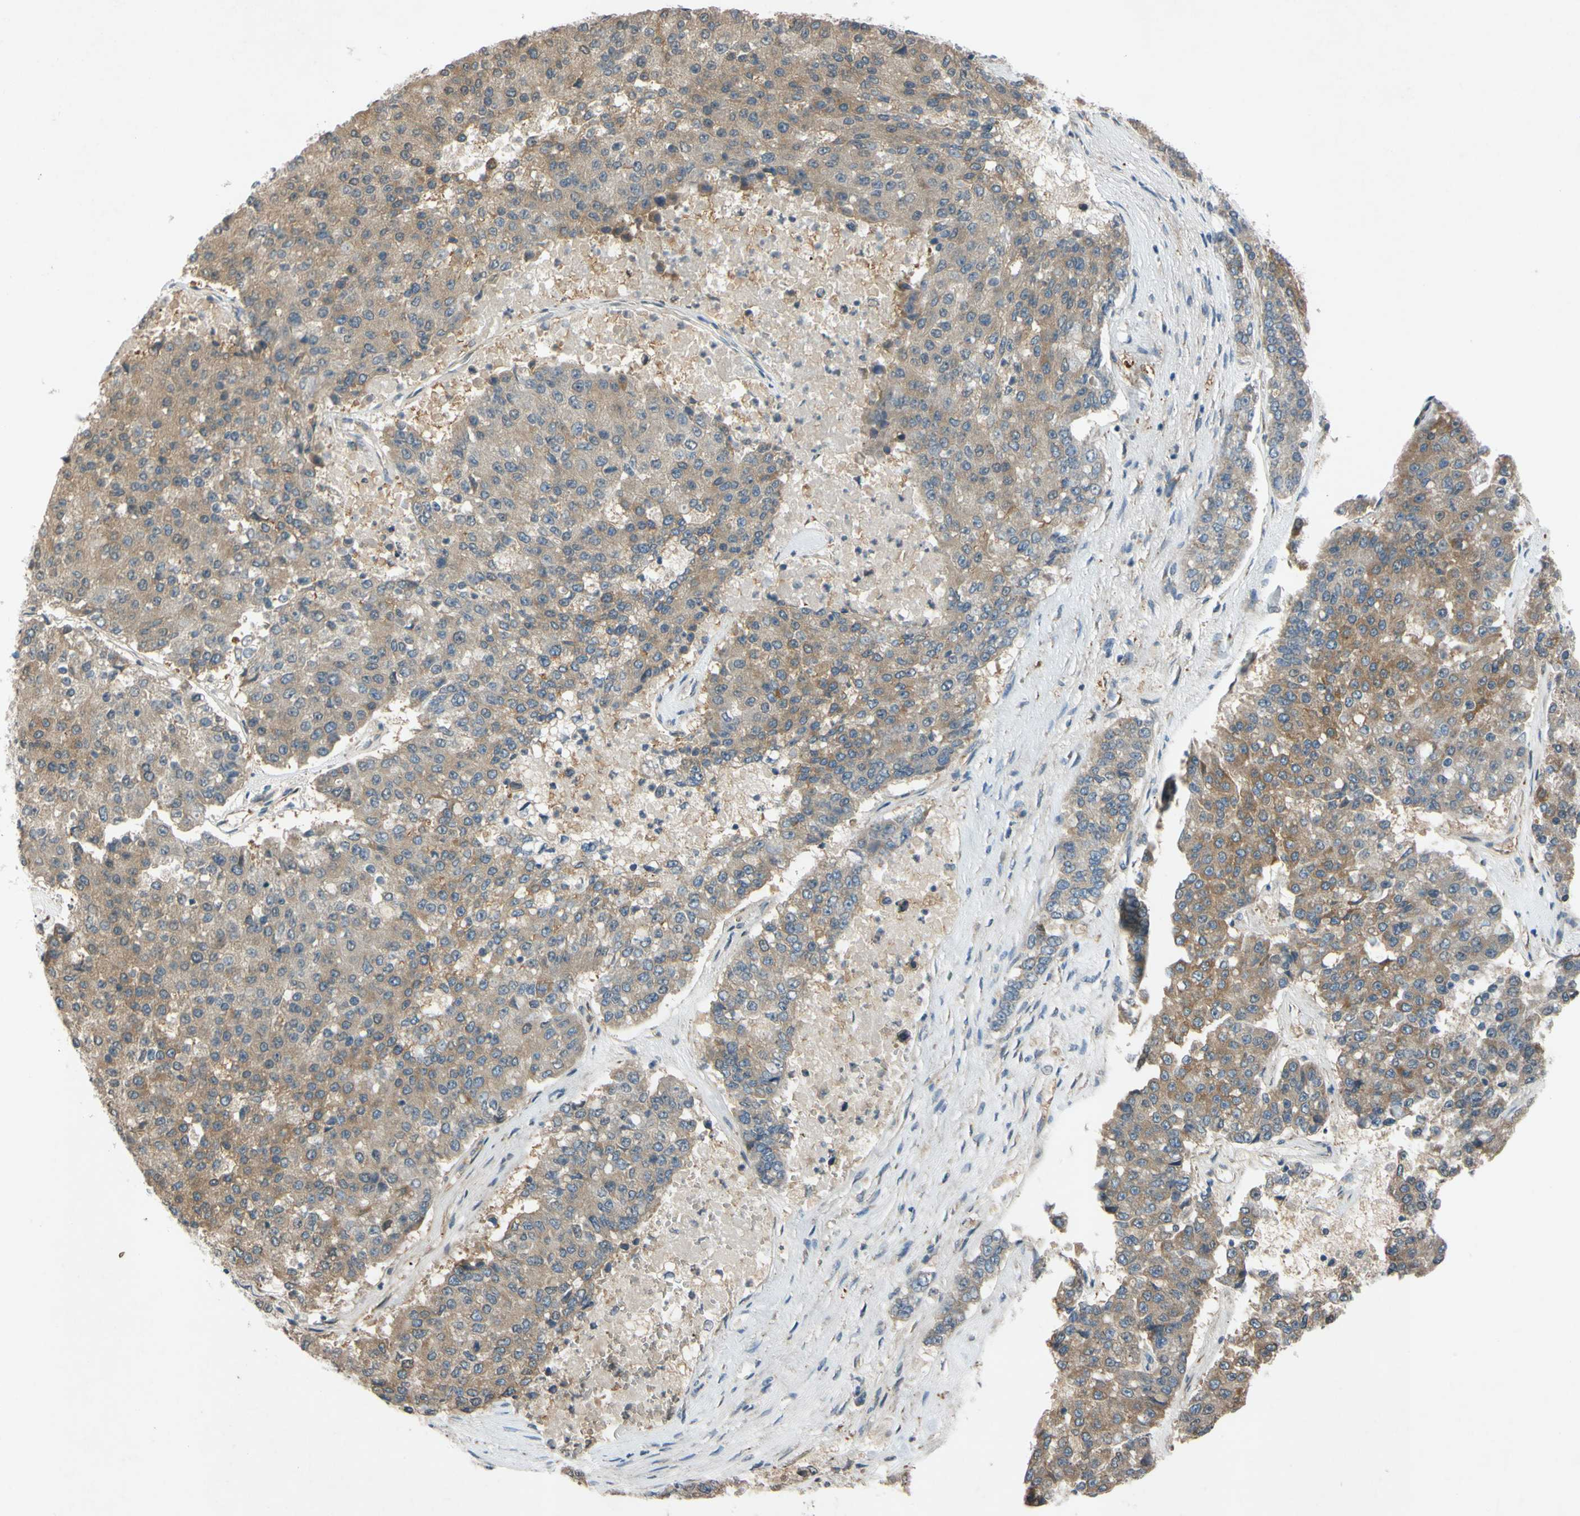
{"staining": {"intensity": "weak", "quantity": ">75%", "location": "cytoplasmic/membranous"}, "tissue": "pancreatic cancer", "cell_type": "Tumor cells", "image_type": "cancer", "snomed": [{"axis": "morphology", "description": "Adenocarcinoma, NOS"}, {"axis": "topography", "description": "Pancreas"}], "caption": "A brown stain shows weak cytoplasmic/membranous positivity of a protein in pancreatic cancer tumor cells.", "gene": "ADD2", "patient": {"sex": "male", "age": 50}}